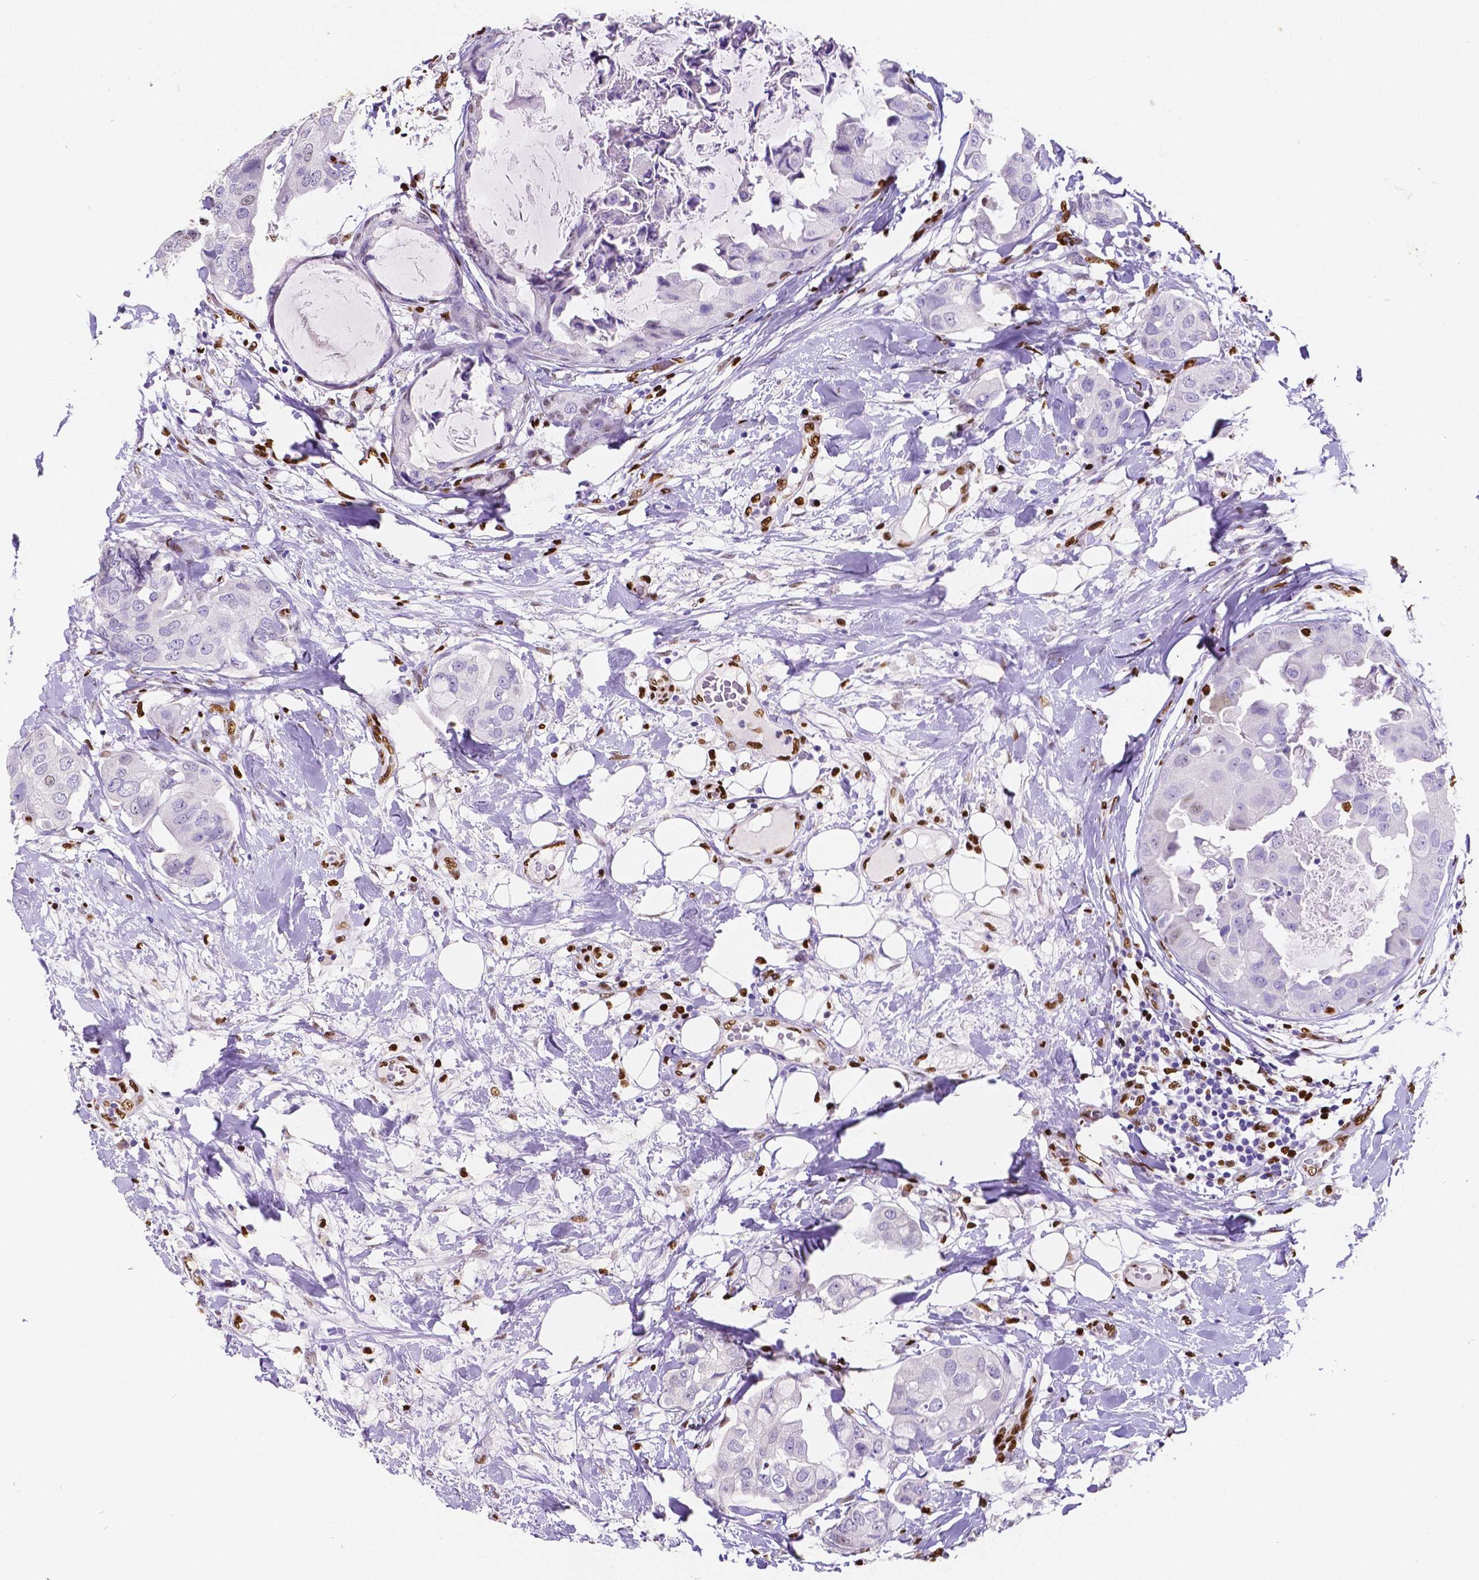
{"staining": {"intensity": "negative", "quantity": "none", "location": "none"}, "tissue": "breast cancer", "cell_type": "Tumor cells", "image_type": "cancer", "snomed": [{"axis": "morphology", "description": "Normal tissue, NOS"}, {"axis": "morphology", "description": "Duct carcinoma"}, {"axis": "topography", "description": "Breast"}], "caption": "Immunohistochemistry (IHC) photomicrograph of human intraductal carcinoma (breast) stained for a protein (brown), which reveals no staining in tumor cells.", "gene": "MEF2C", "patient": {"sex": "female", "age": 40}}